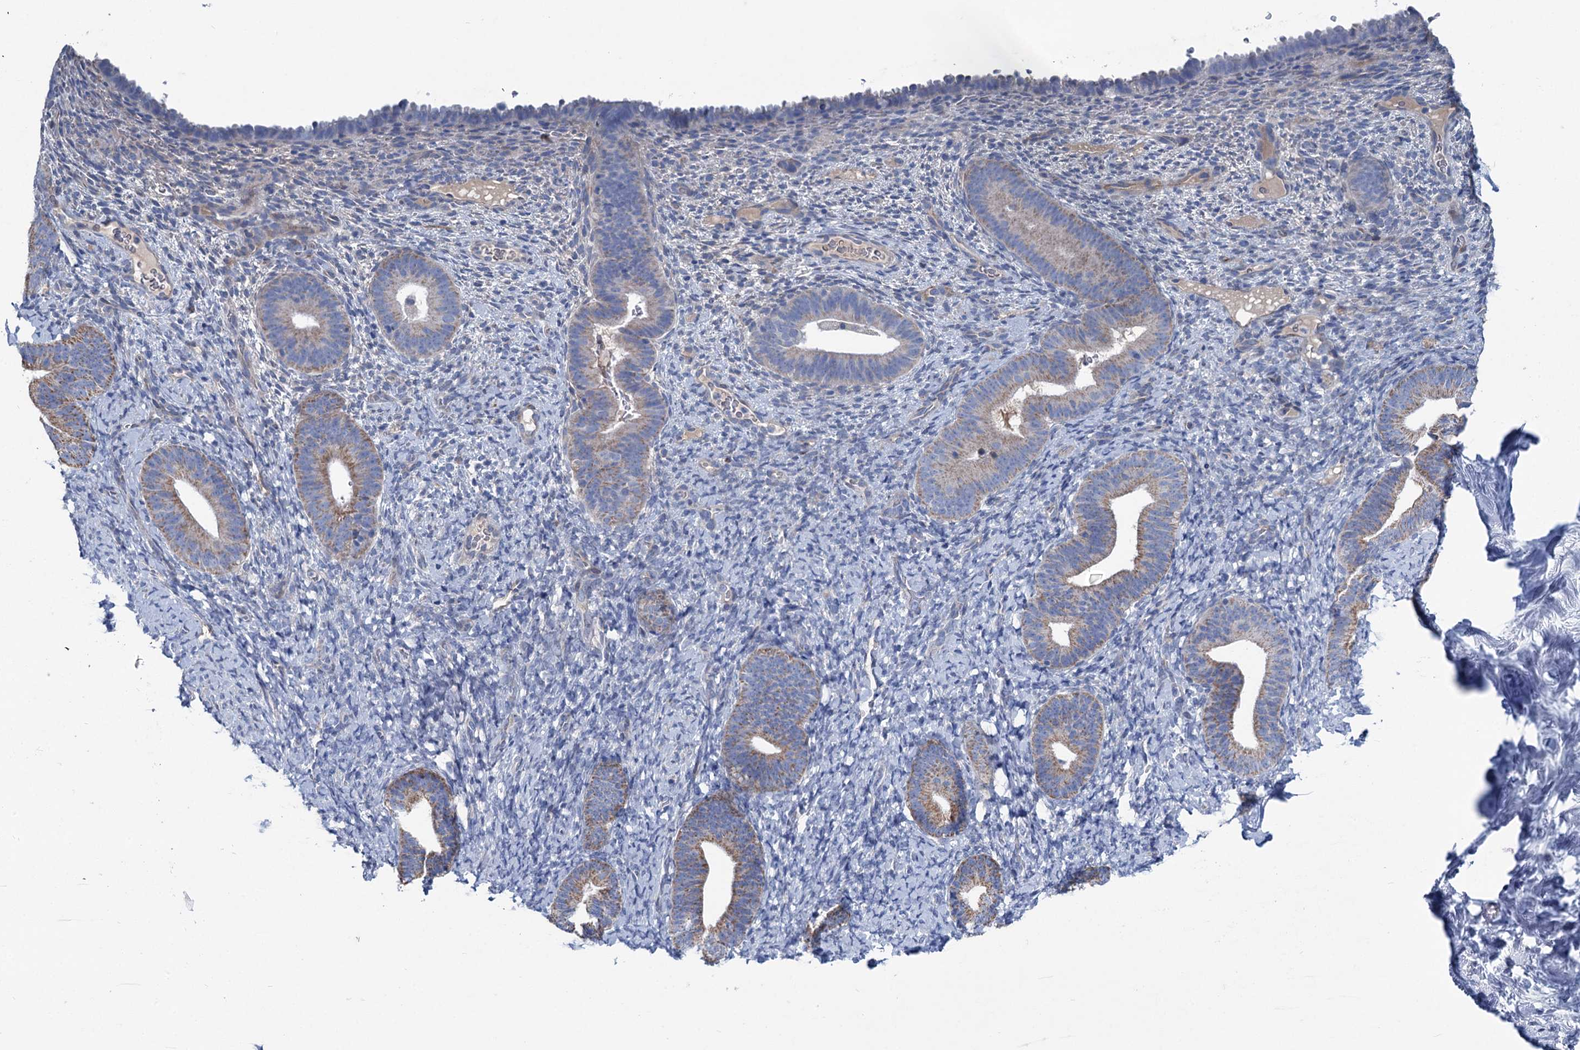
{"staining": {"intensity": "negative", "quantity": "none", "location": "none"}, "tissue": "endometrium", "cell_type": "Cells in endometrial stroma", "image_type": "normal", "snomed": [{"axis": "morphology", "description": "Normal tissue, NOS"}, {"axis": "topography", "description": "Endometrium"}], "caption": "High magnification brightfield microscopy of normal endometrium stained with DAB (3,3'-diaminobenzidine) (brown) and counterstained with hematoxylin (blue): cells in endometrial stroma show no significant staining. Brightfield microscopy of immunohistochemistry (IHC) stained with DAB (brown) and hematoxylin (blue), captured at high magnification.", "gene": "CHDH", "patient": {"sex": "female", "age": 65}}